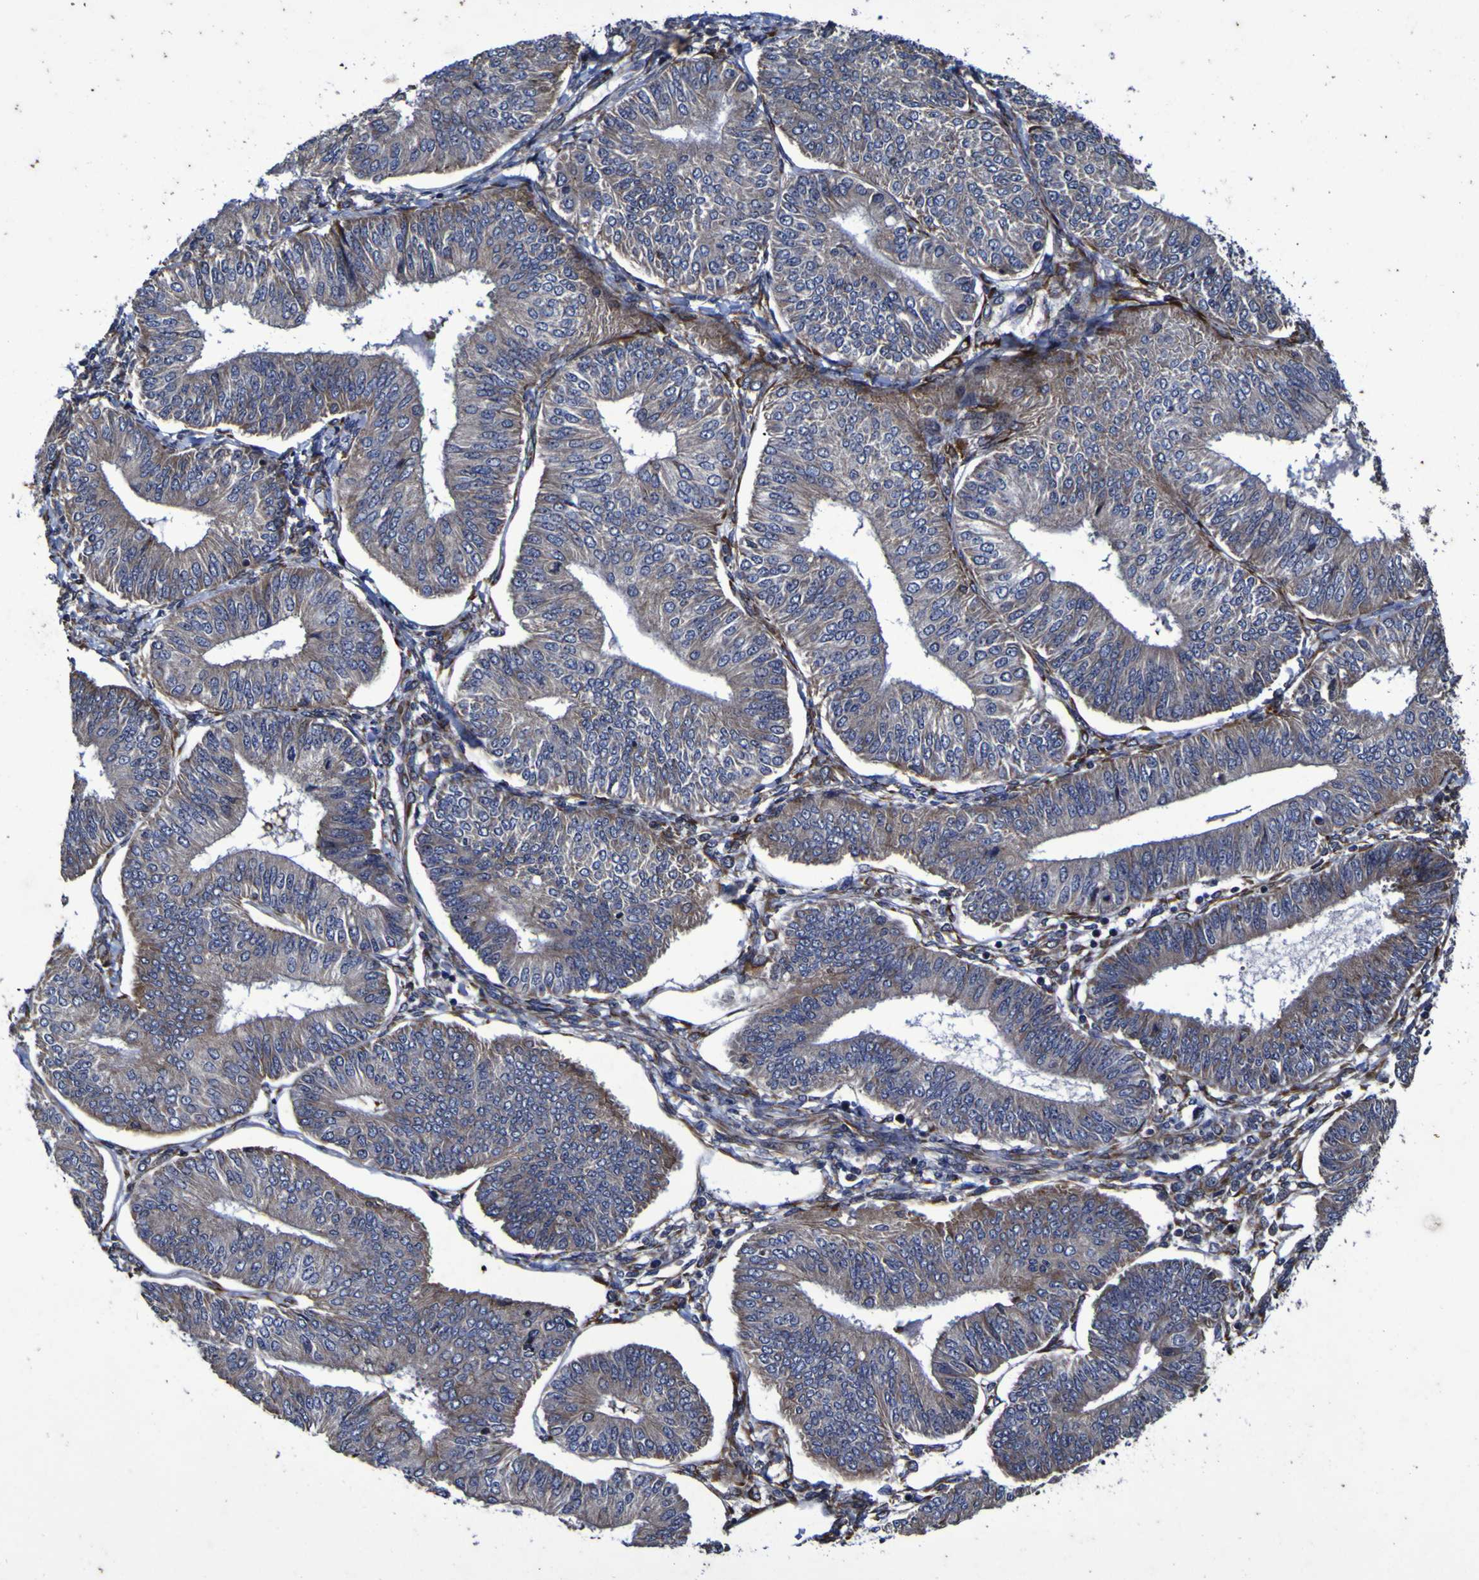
{"staining": {"intensity": "weak", "quantity": "25%-75%", "location": "cytoplasmic/membranous"}, "tissue": "endometrial cancer", "cell_type": "Tumor cells", "image_type": "cancer", "snomed": [{"axis": "morphology", "description": "Adenocarcinoma, NOS"}, {"axis": "topography", "description": "Endometrium"}], "caption": "Endometrial cancer (adenocarcinoma) tissue reveals weak cytoplasmic/membranous positivity in approximately 25%-75% of tumor cells", "gene": "P3H1", "patient": {"sex": "female", "age": 58}}